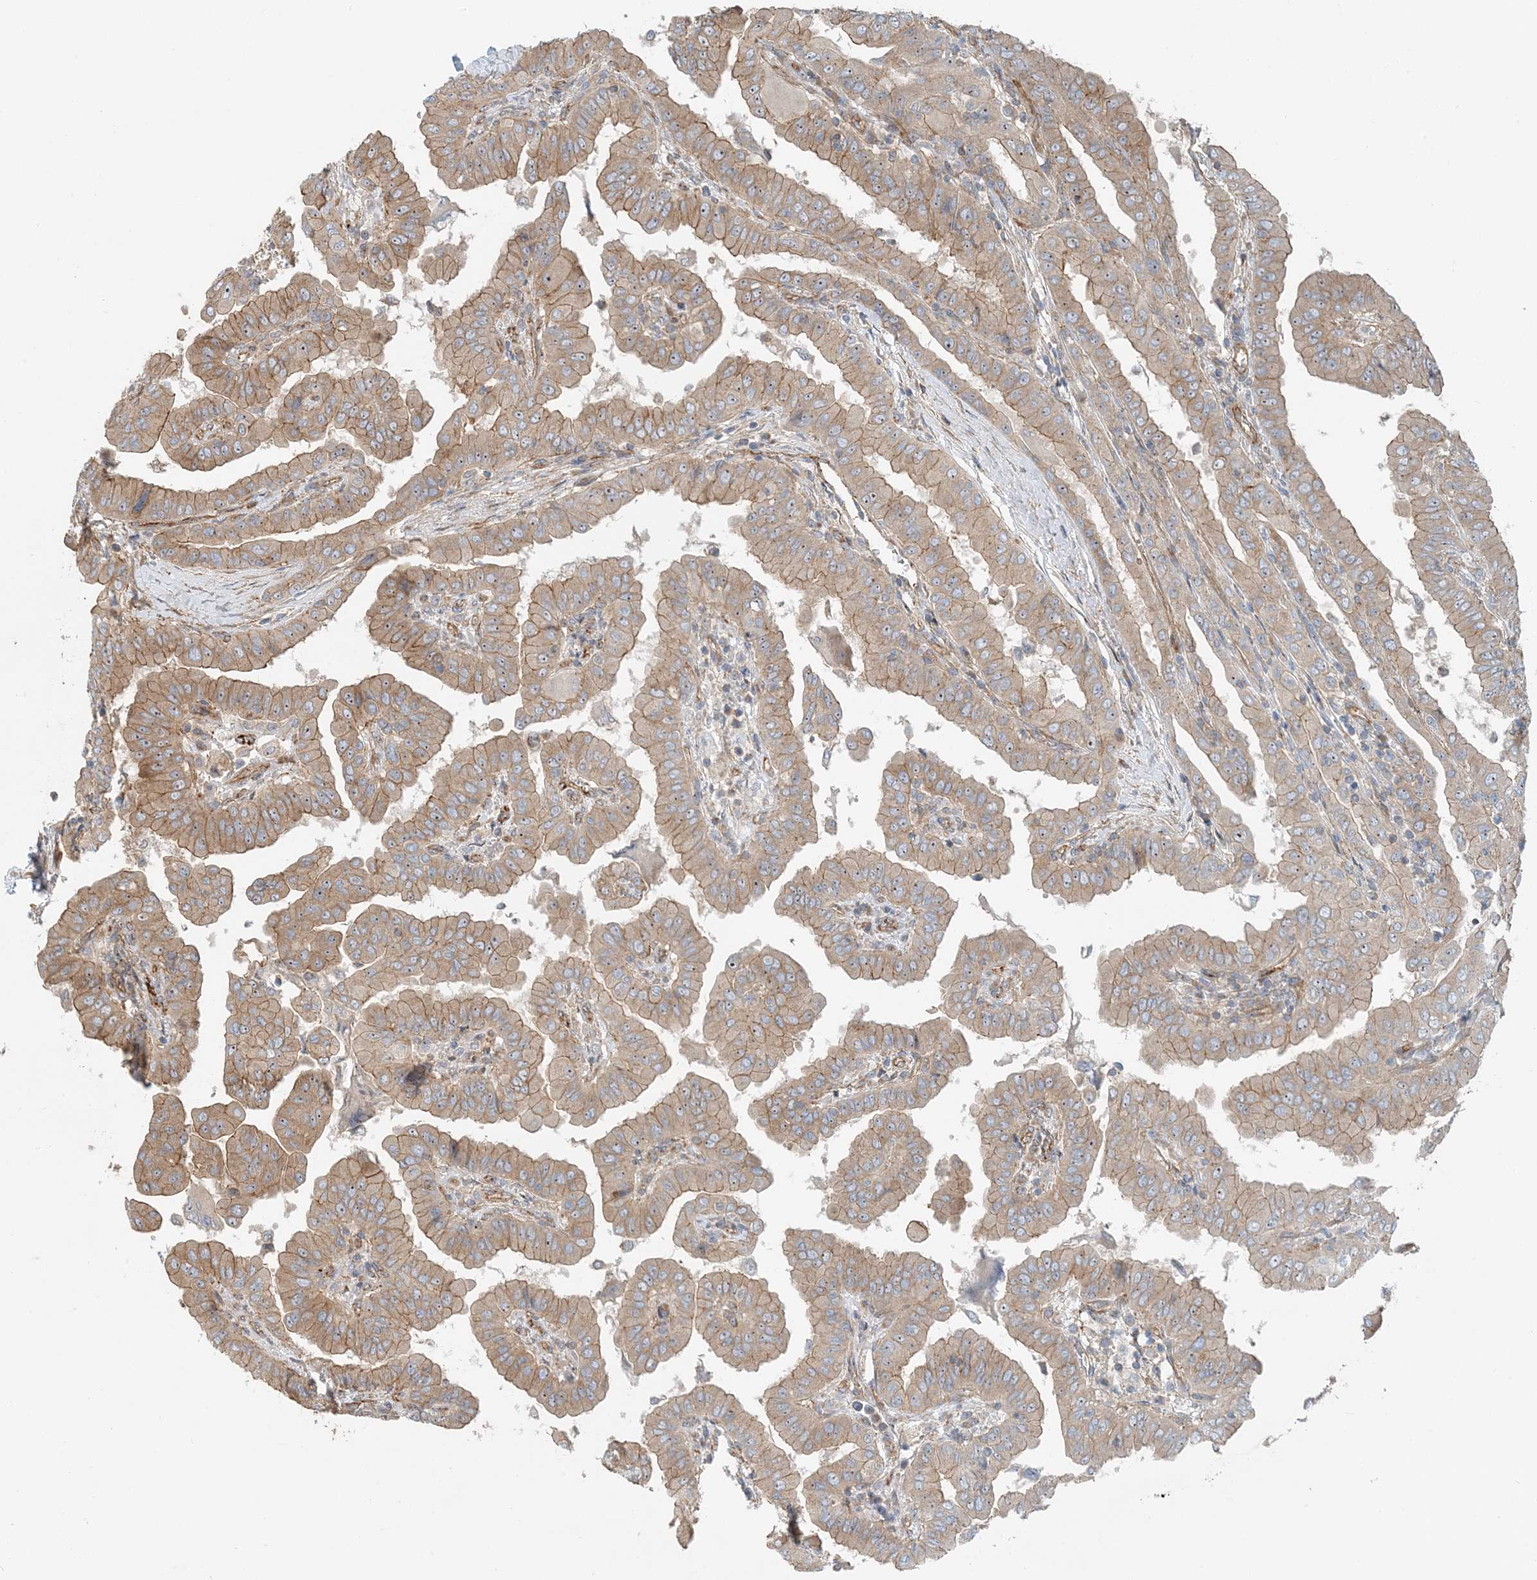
{"staining": {"intensity": "weak", "quantity": ">75%", "location": "cytoplasmic/membranous"}, "tissue": "thyroid cancer", "cell_type": "Tumor cells", "image_type": "cancer", "snomed": [{"axis": "morphology", "description": "Papillary adenocarcinoma, NOS"}, {"axis": "topography", "description": "Thyroid gland"}], "caption": "Brown immunohistochemical staining in human thyroid cancer demonstrates weak cytoplasmic/membranous positivity in approximately >75% of tumor cells.", "gene": "MYL5", "patient": {"sex": "male", "age": 33}}